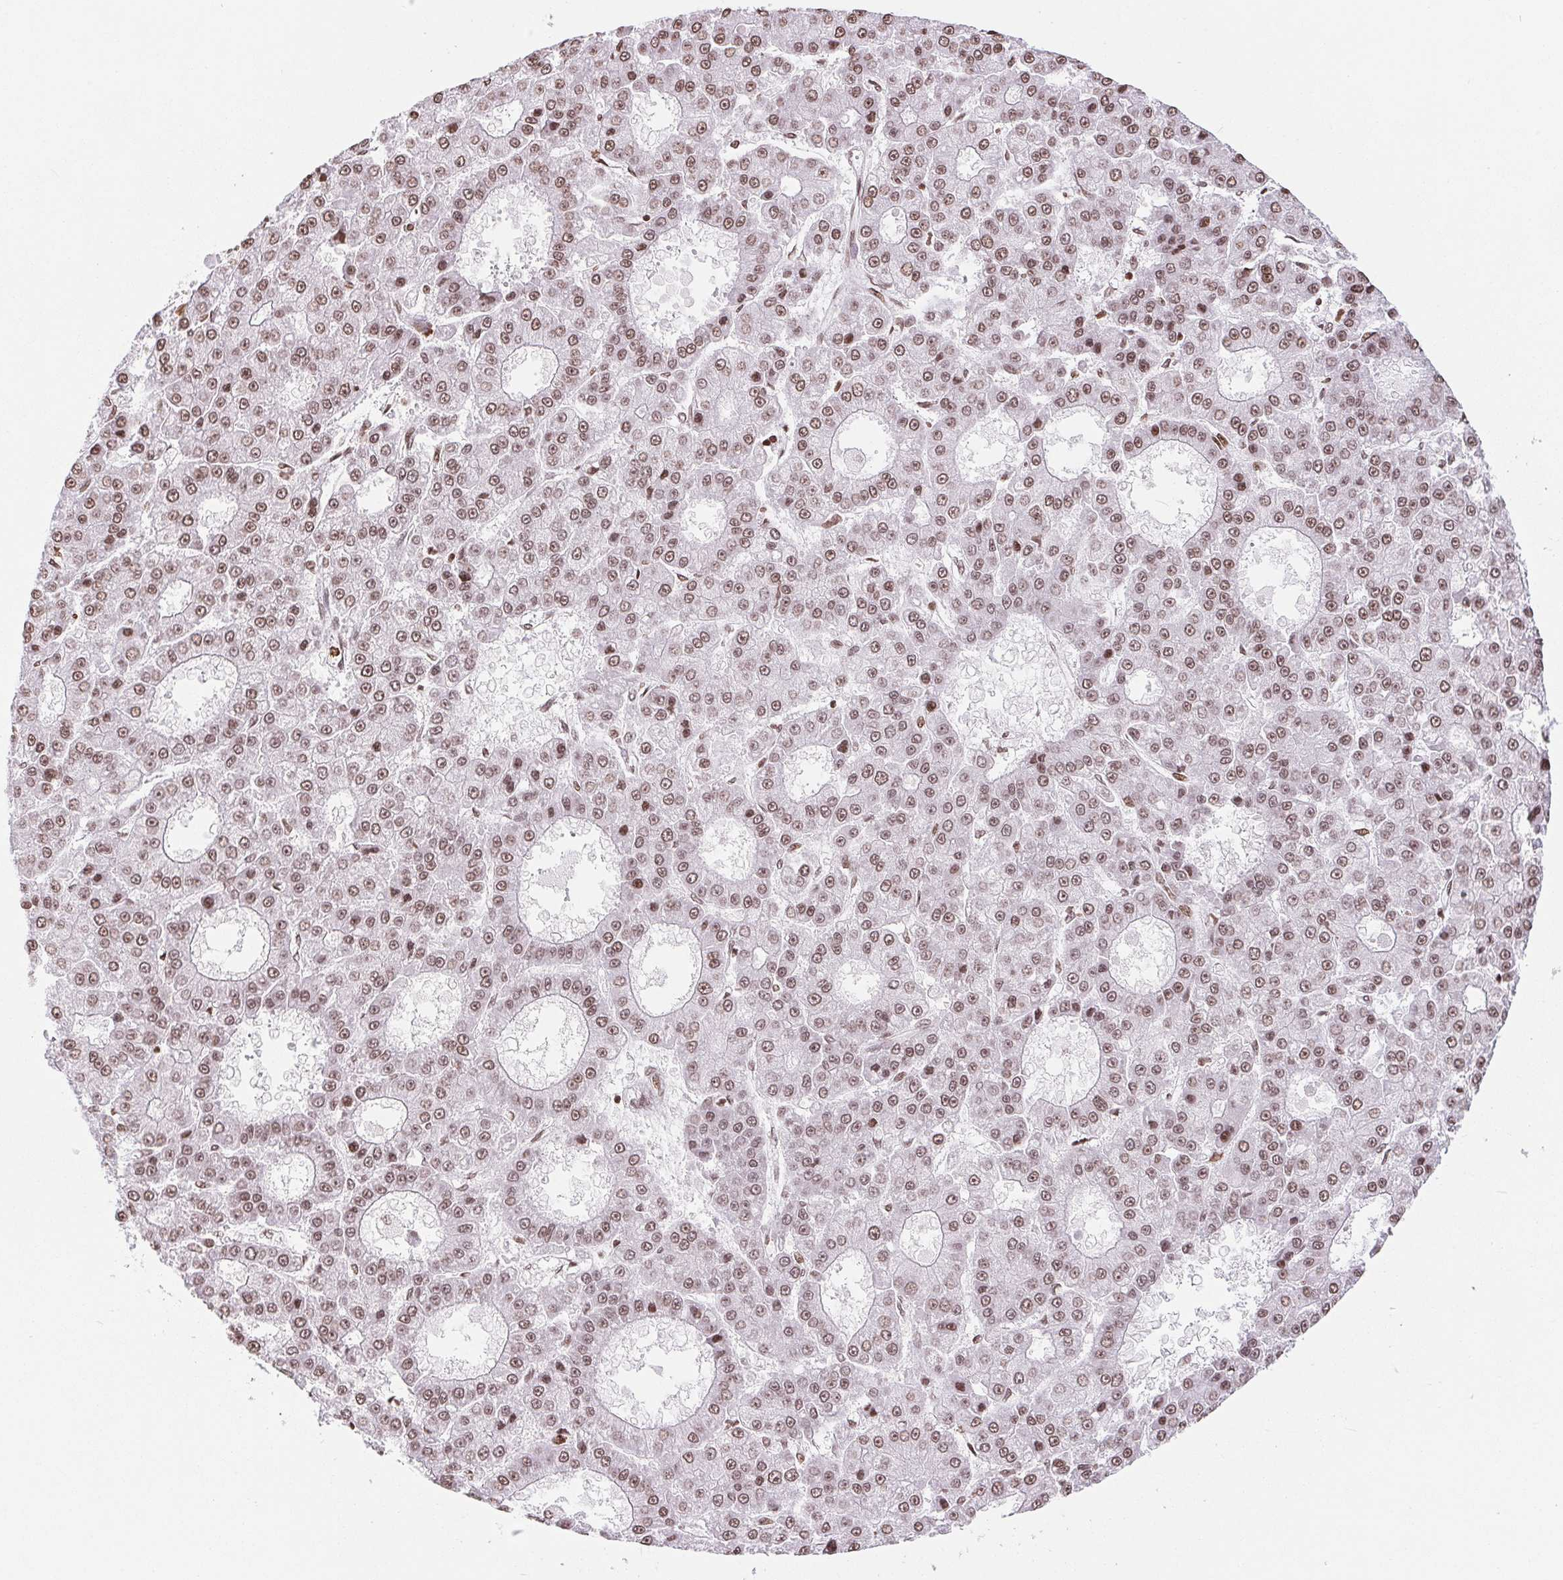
{"staining": {"intensity": "moderate", "quantity": ">75%", "location": "nuclear"}, "tissue": "liver cancer", "cell_type": "Tumor cells", "image_type": "cancer", "snomed": [{"axis": "morphology", "description": "Carcinoma, Hepatocellular, NOS"}, {"axis": "topography", "description": "Liver"}], "caption": "DAB immunohistochemical staining of liver cancer reveals moderate nuclear protein expression in about >75% of tumor cells.", "gene": "SMIM12", "patient": {"sex": "male", "age": 70}}